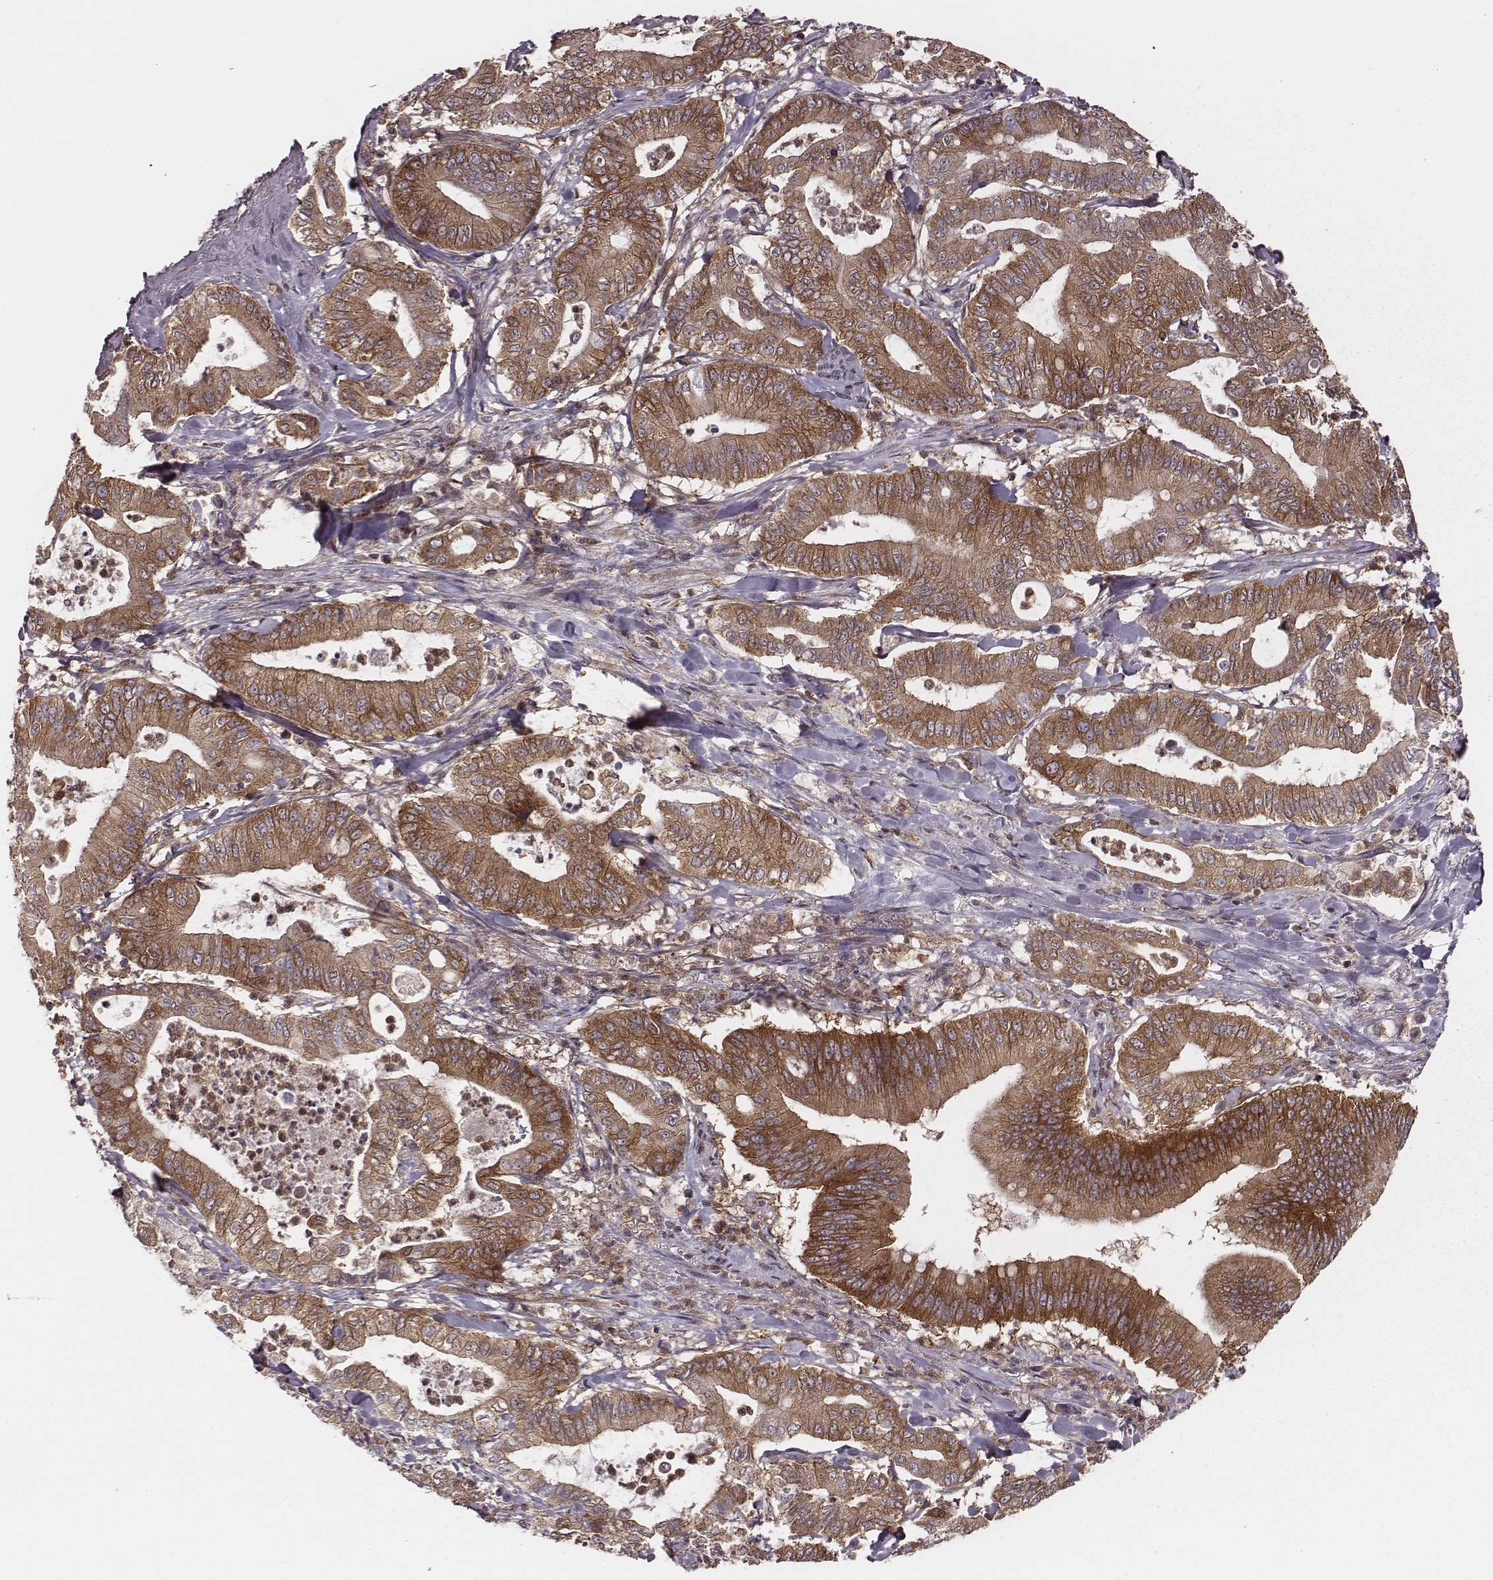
{"staining": {"intensity": "strong", "quantity": ">75%", "location": "cytoplasmic/membranous"}, "tissue": "pancreatic cancer", "cell_type": "Tumor cells", "image_type": "cancer", "snomed": [{"axis": "morphology", "description": "Adenocarcinoma, NOS"}, {"axis": "topography", "description": "Pancreas"}], "caption": "Human pancreatic cancer (adenocarcinoma) stained with a protein marker exhibits strong staining in tumor cells.", "gene": "VPS26A", "patient": {"sex": "male", "age": 71}}